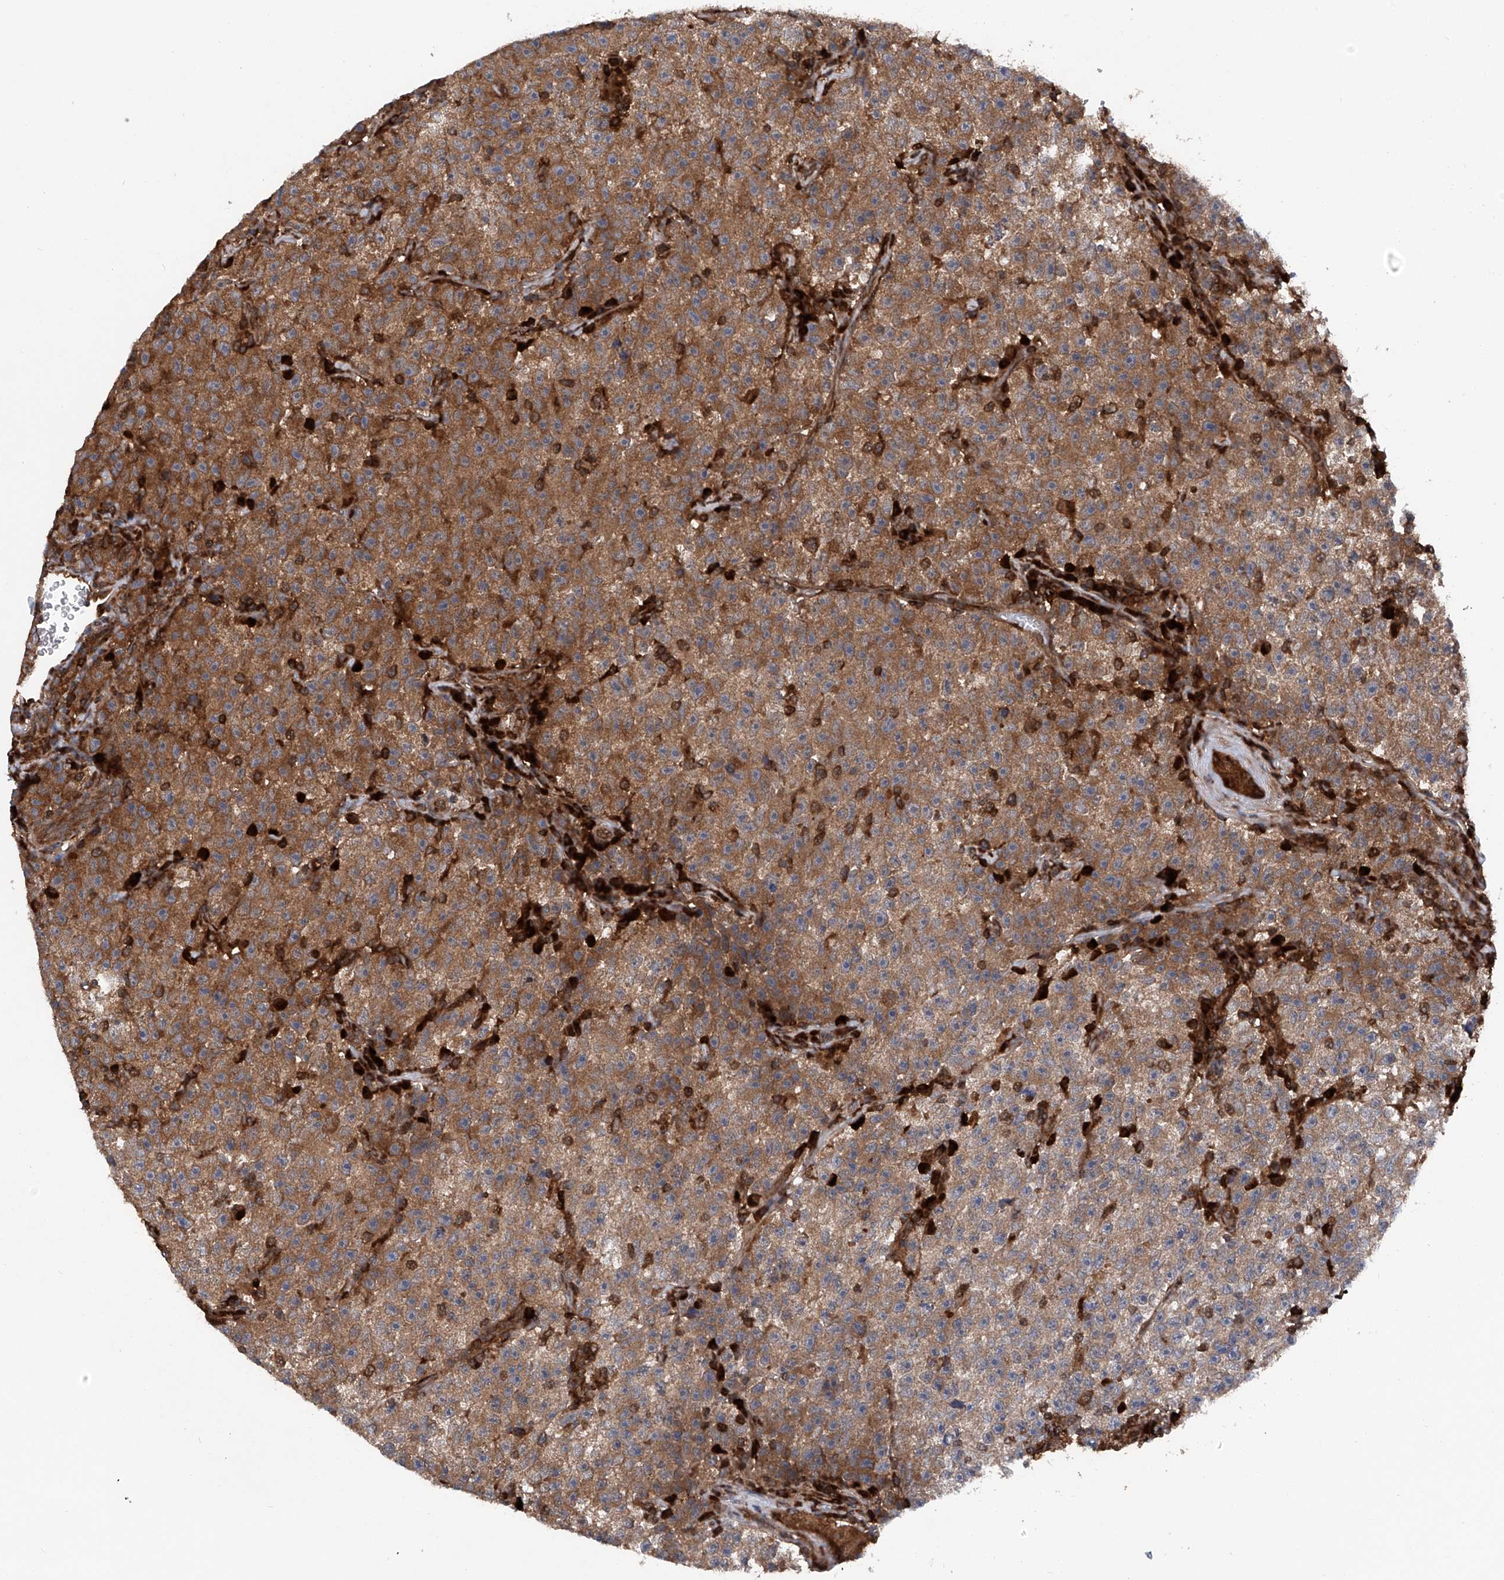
{"staining": {"intensity": "strong", "quantity": ">75%", "location": "cytoplasmic/membranous"}, "tissue": "testis cancer", "cell_type": "Tumor cells", "image_type": "cancer", "snomed": [{"axis": "morphology", "description": "Seminoma, NOS"}, {"axis": "topography", "description": "Testis"}], "caption": "This photomicrograph shows testis seminoma stained with IHC to label a protein in brown. The cytoplasmic/membranous of tumor cells show strong positivity for the protein. Nuclei are counter-stained blue.", "gene": "ASCC3", "patient": {"sex": "male", "age": 22}}